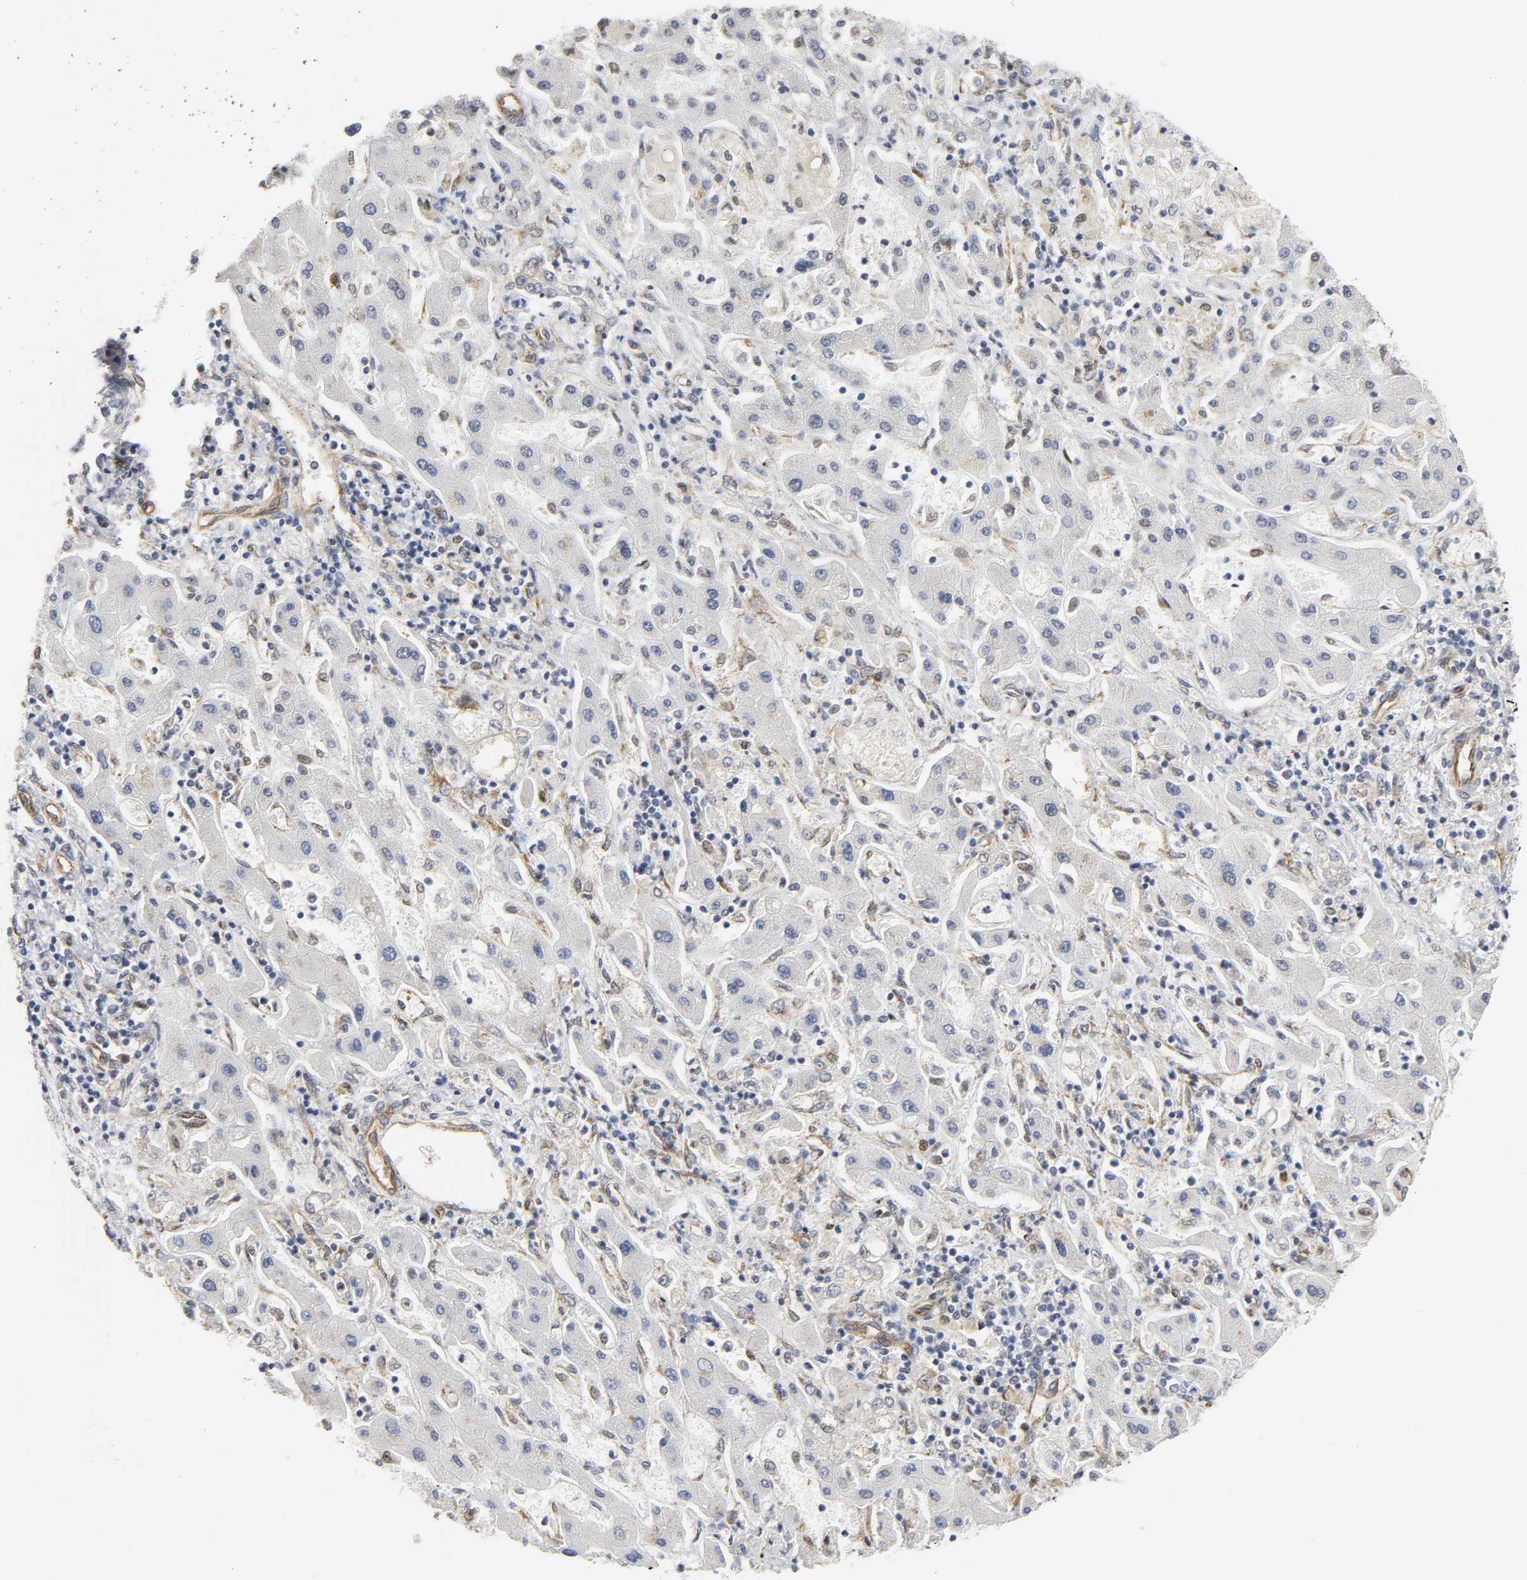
{"staining": {"intensity": "negative", "quantity": "none", "location": "none"}, "tissue": "liver cancer", "cell_type": "Tumor cells", "image_type": "cancer", "snomed": [{"axis": "morphology", "description": "Cholangiocarcinoma"}, {"axis": "topography", "description": "Liver"}], "caption": "Micrograph shows no significant protein expression in tumor cells of liver cholangiocarcinoma. Nuclei are stained in blue.", "gene": "DOCK1", "patient": {"sex": "male", "age": 50}}